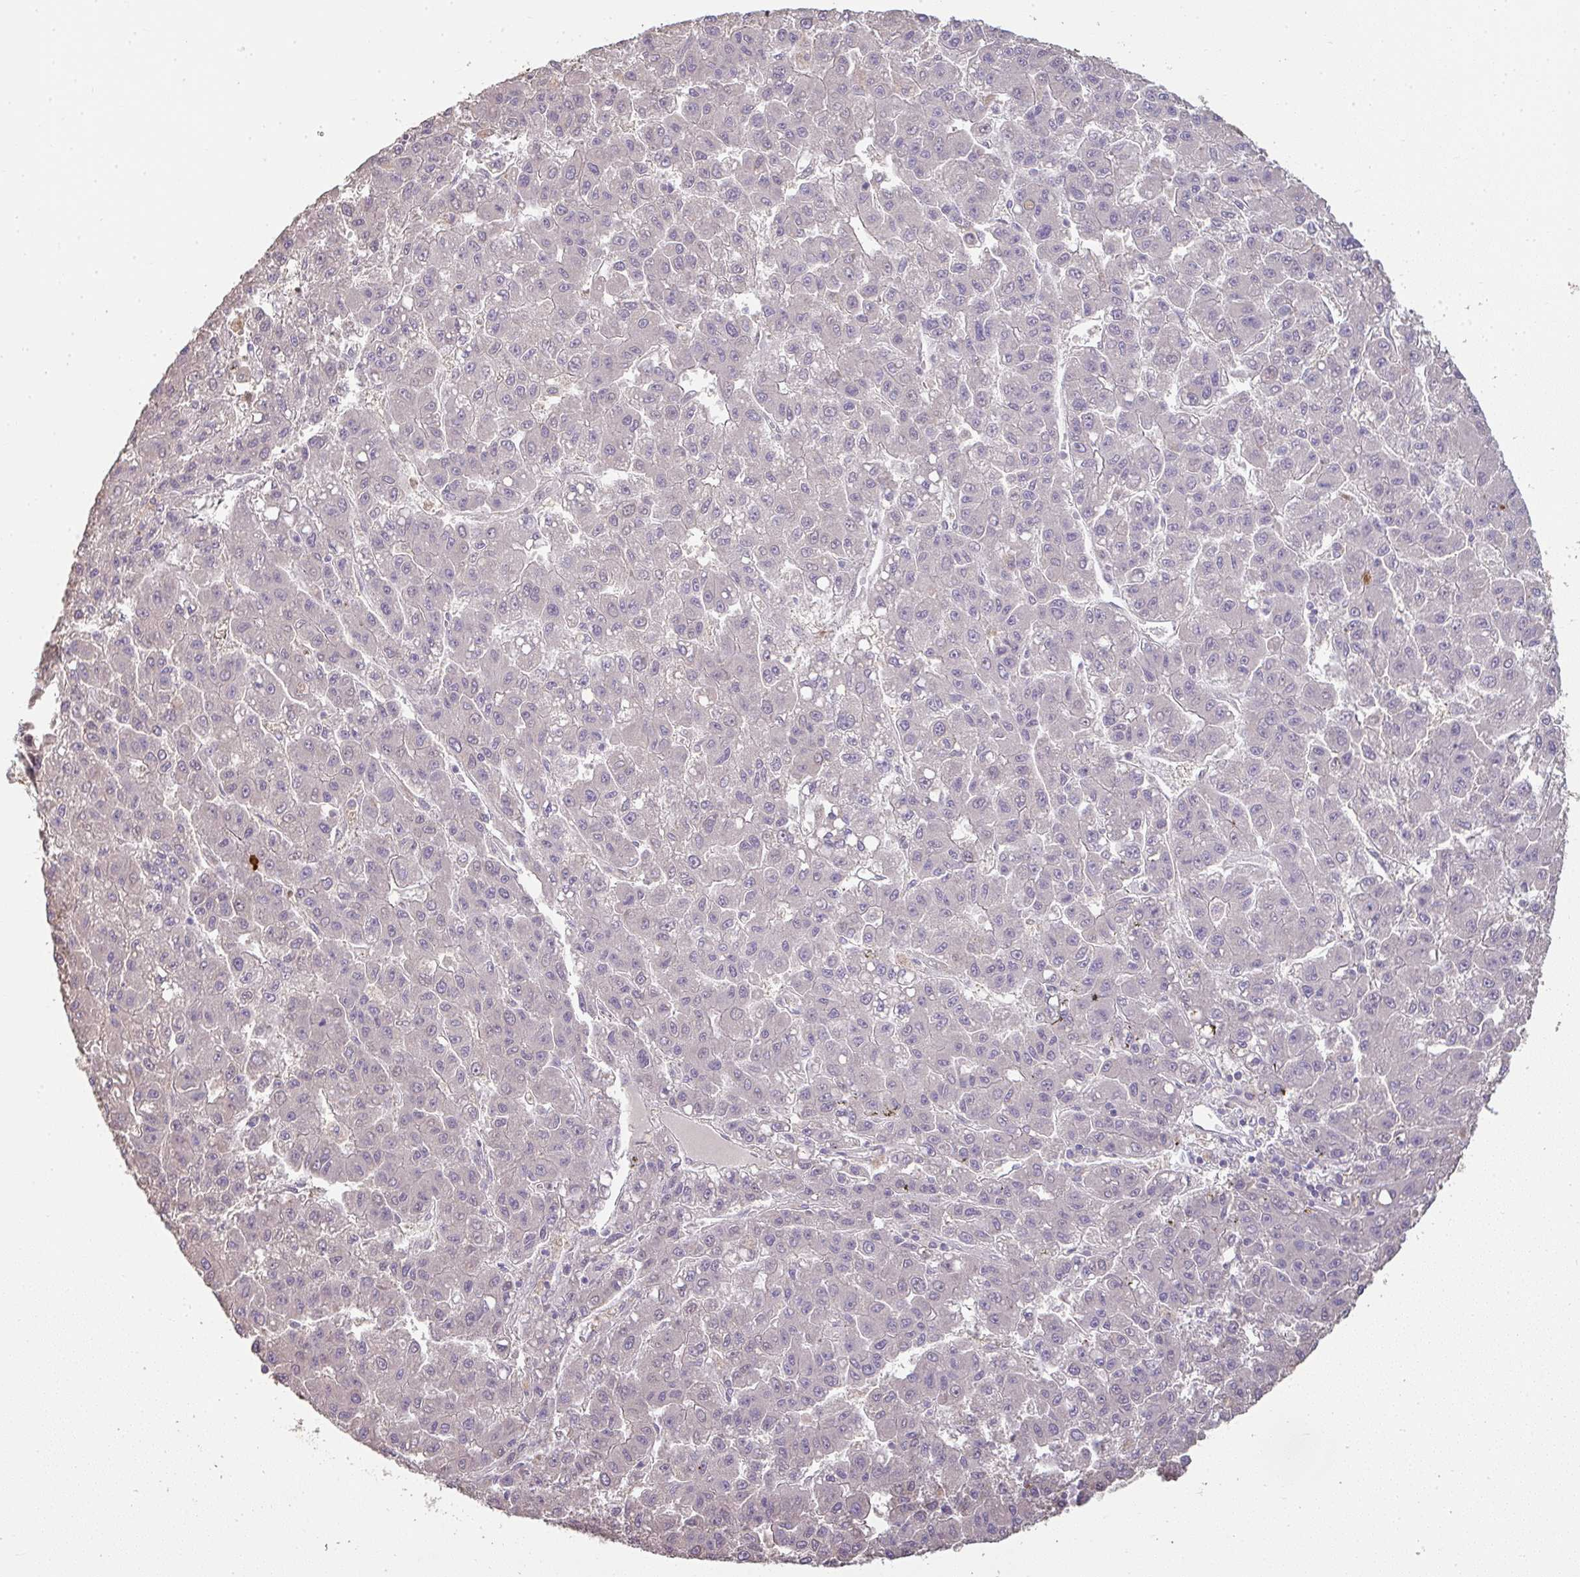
{"staining": {"intensity": "negative", "quantity": "none", "location": "none"}, "tissue": "liver cancer", "cell_type": "Tumor cells", "image_type": "cancer", "snomed": [{"axis": "morphology", "description": "Carcinoma, Hepatocellular, NOS"}, {"axis": "topography", "description": "Liver"}], "caption": "Hepatocellular carcinoma (liver) was stained to show a protein in brown. There is no significant expression in tumor cells.", "gene": "BRINP3", "patient": {"sex": "male", "age": 70}}